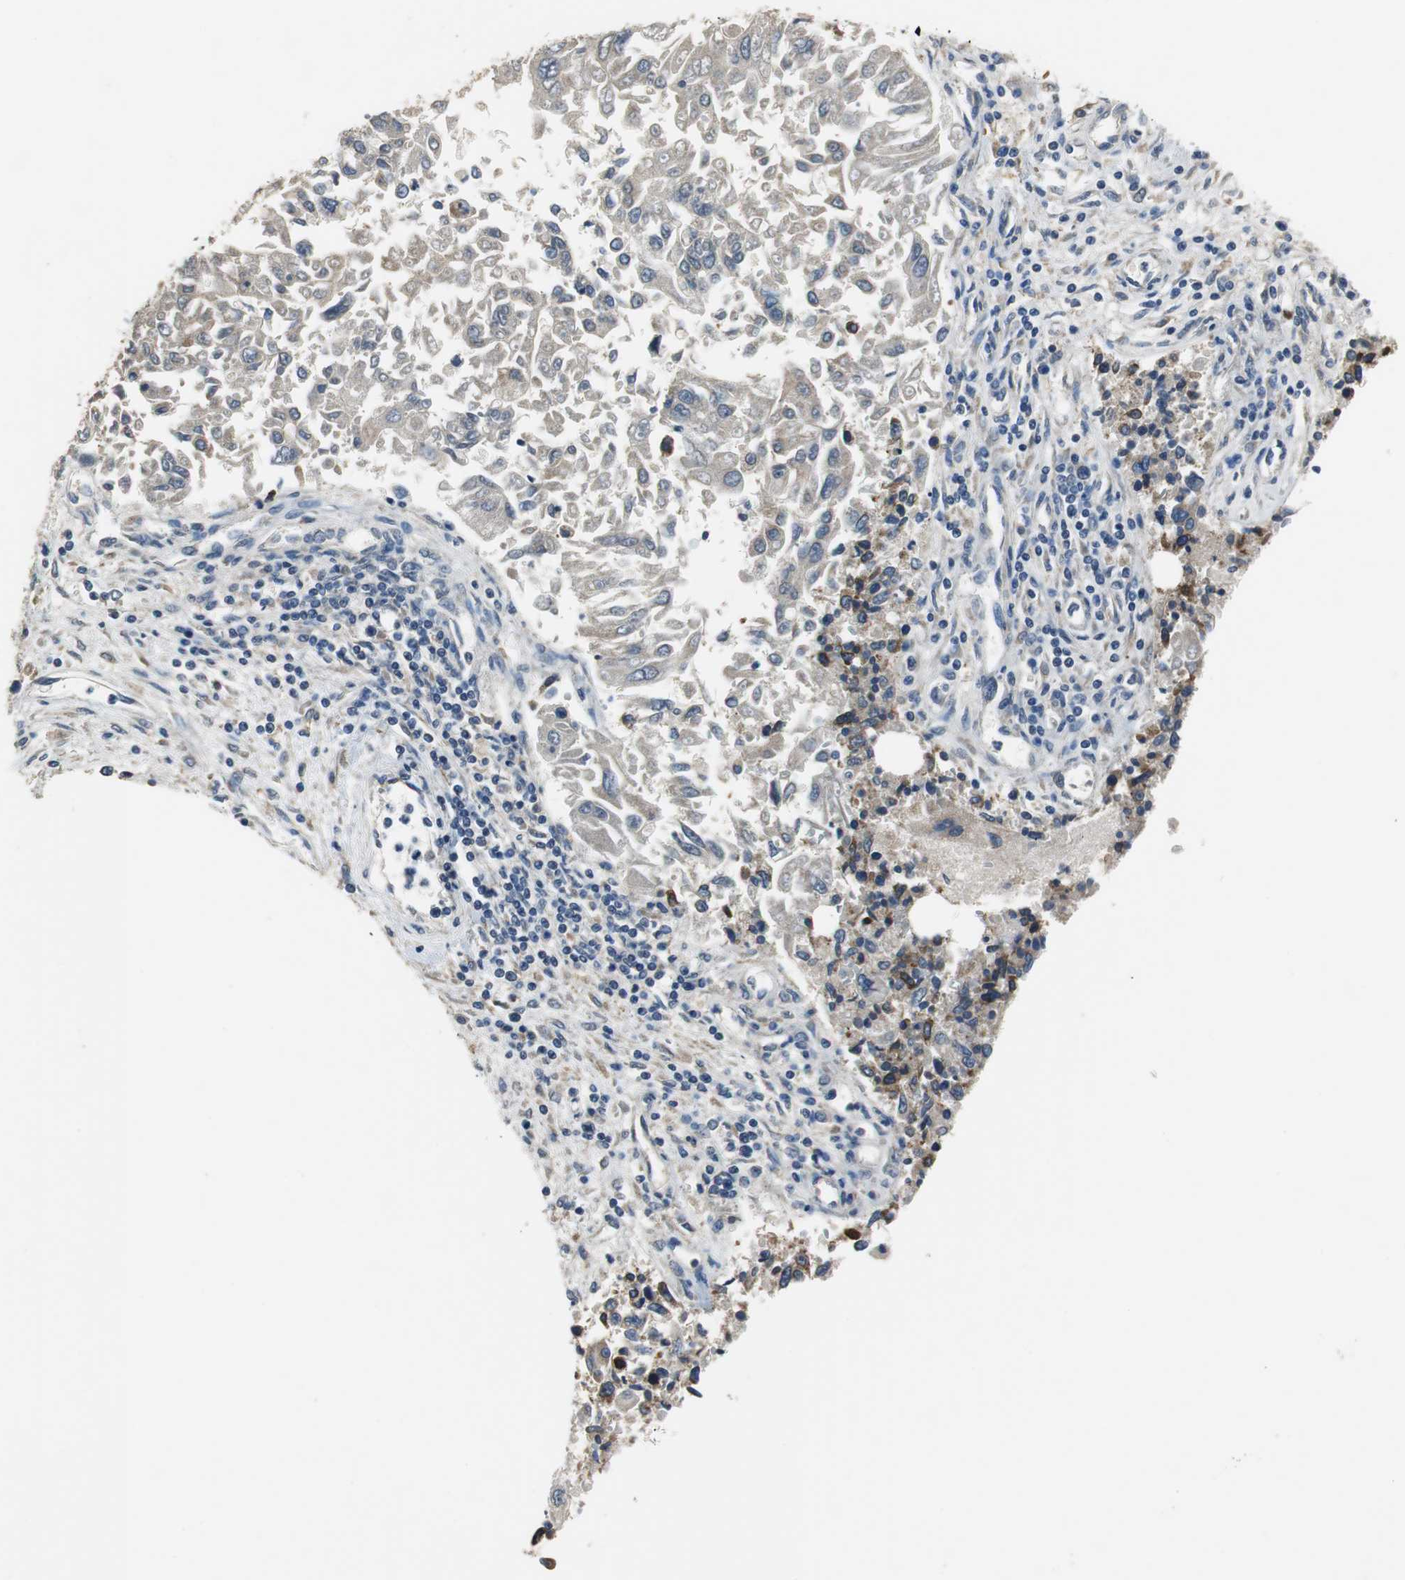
{"staining": {"intensity": "negative", "quantity": "none", "location": "none"}, "tissue": "lung cancer", "cell_type": "Tumor cells", "image_type": "cancer", "snomed": [{"axis": "morphology", "description": "Adenocarcinoma, NOS"}, {"axis": "topography", "description": "Lung"}], "caption": "Immunohistochemistry photomicrograph of neoplastic tissue: lung adenocarcinoma stained with DAB demonstrates no significant protein positivity in tumor cells.", "gene": "MTIF2", "patient": {"sex": "male", "age": 84}}